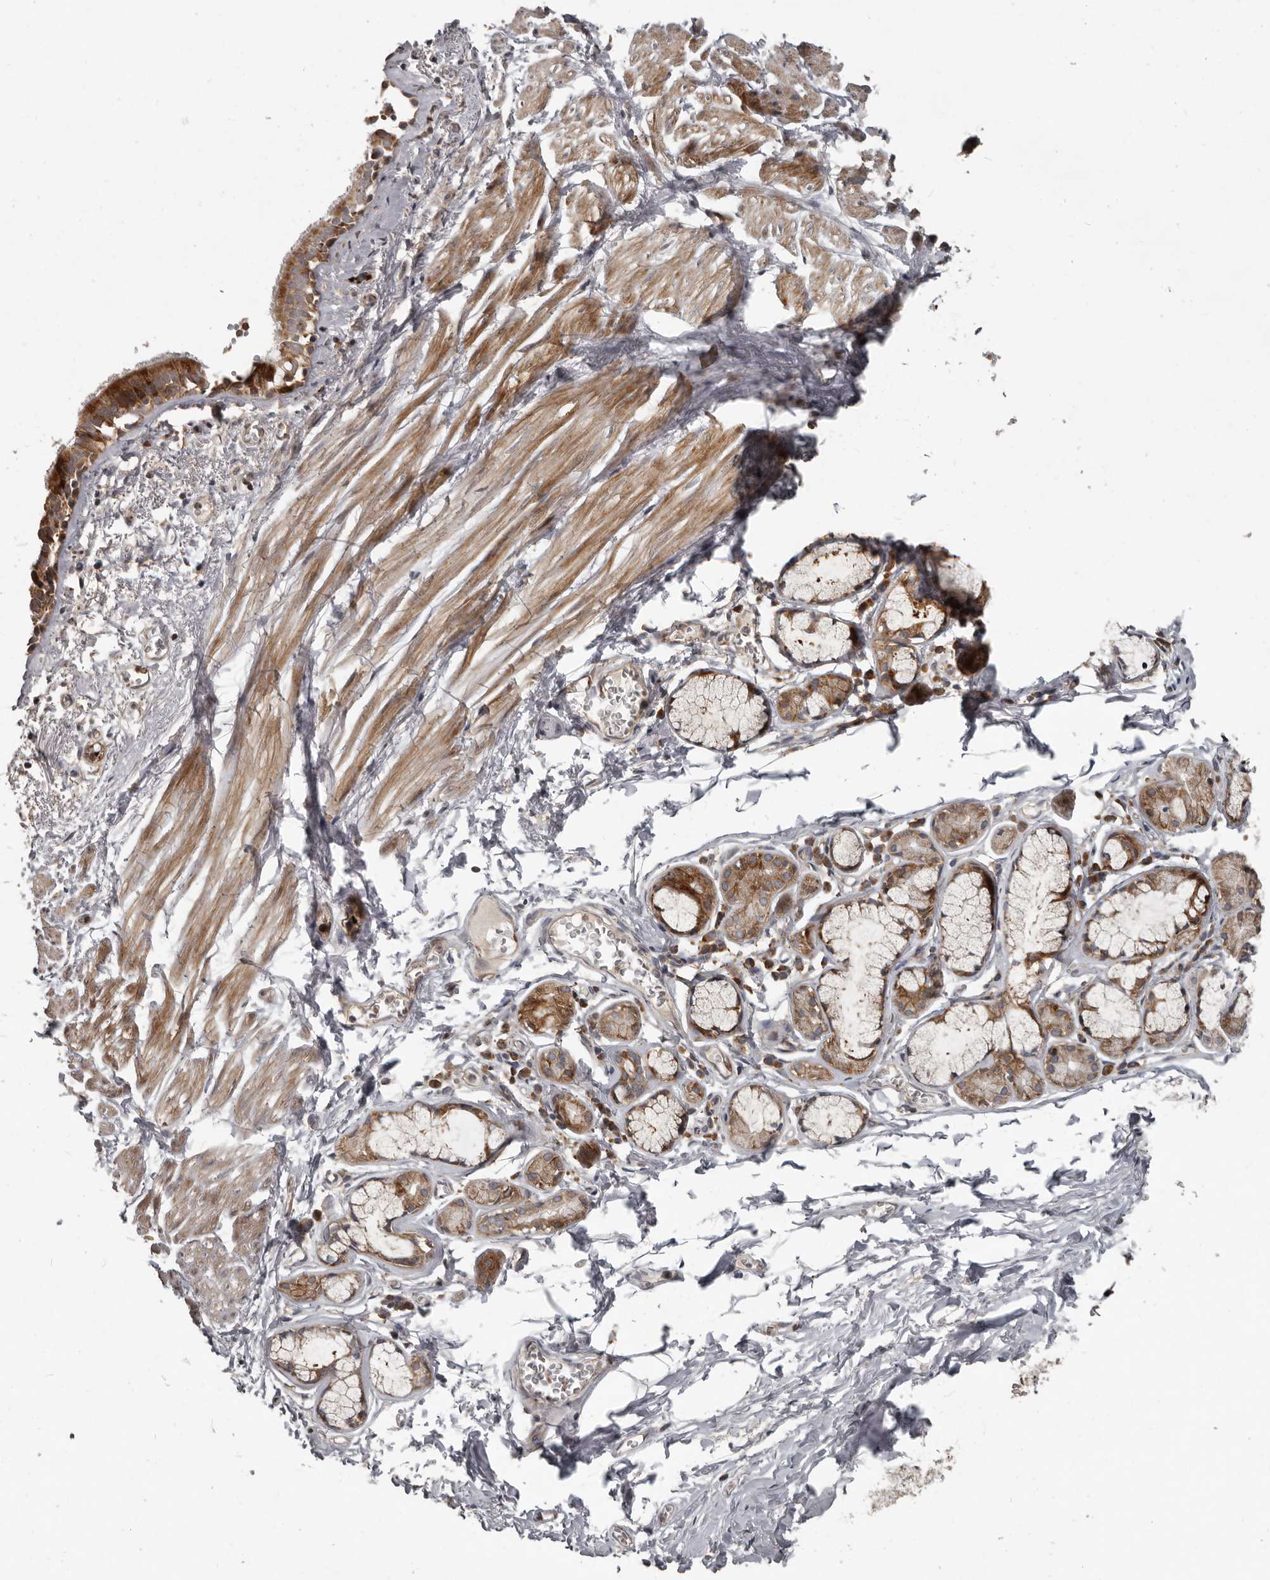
{"staining": {"intensity": "moderate", "quantity": ">75%", "location": "cytoplasmic/membranous"}, "tissue": "bronchus", "cell_type": "Respiratory epithelial cells", "image_type": "normal", "snomed": [{"axis": "morphology", "description": "Normal tissue, NOS"}, {"axis": "topography", "description": "Bronchus"}, {"axis": "topography", "description": "Lung"}], "caption": "This micrograph displays IHC staining of normal human bronchus, with medium moderate cytoplasmic/membranous positivity in approximately >75% of respiratory epithelial cells.", "gene": "FBXO31", "patient": {"sex": "male", "age": 56}}